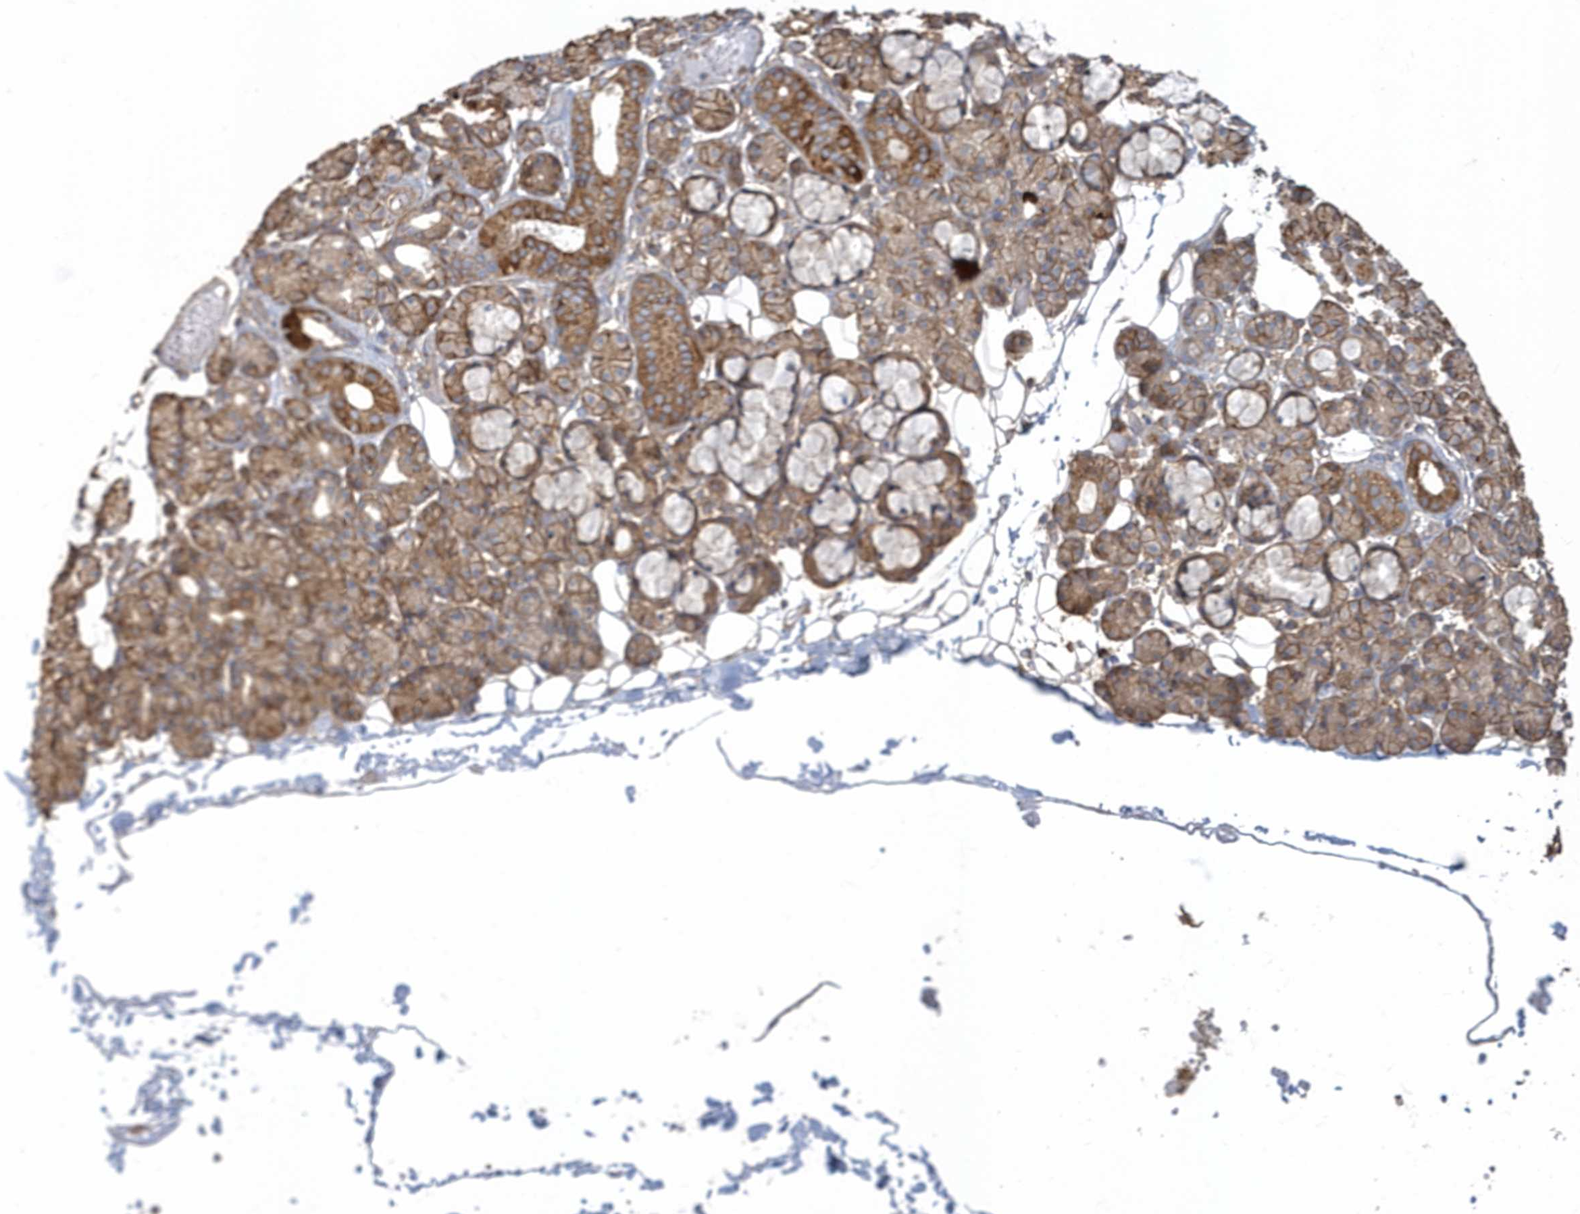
{"staining": {"intensity": "moderate", "quantity": "25%-75%", "location": "cytoplasmic/membranous"}, "tissue": "salivary gland", "cell_type": "Glandular cells", "image_type": "normal", "snomed": [{"axis": "morphology", "description": "Normal tissue, NOS"}, {"axis": "topography", "description": "Salivary gland"}], "caption": "IHC (DAB (3,3'-diaminobenzidine)) staining of benign salivary gland shows moderate cytoplasmic/membranous protein expression in about 25%-75% of glandular cells. The protein is shown in brown color, while the nuclei are stained blue.", "gene": "TRAIP", "patient": {"sex": "male", "age": 63}}